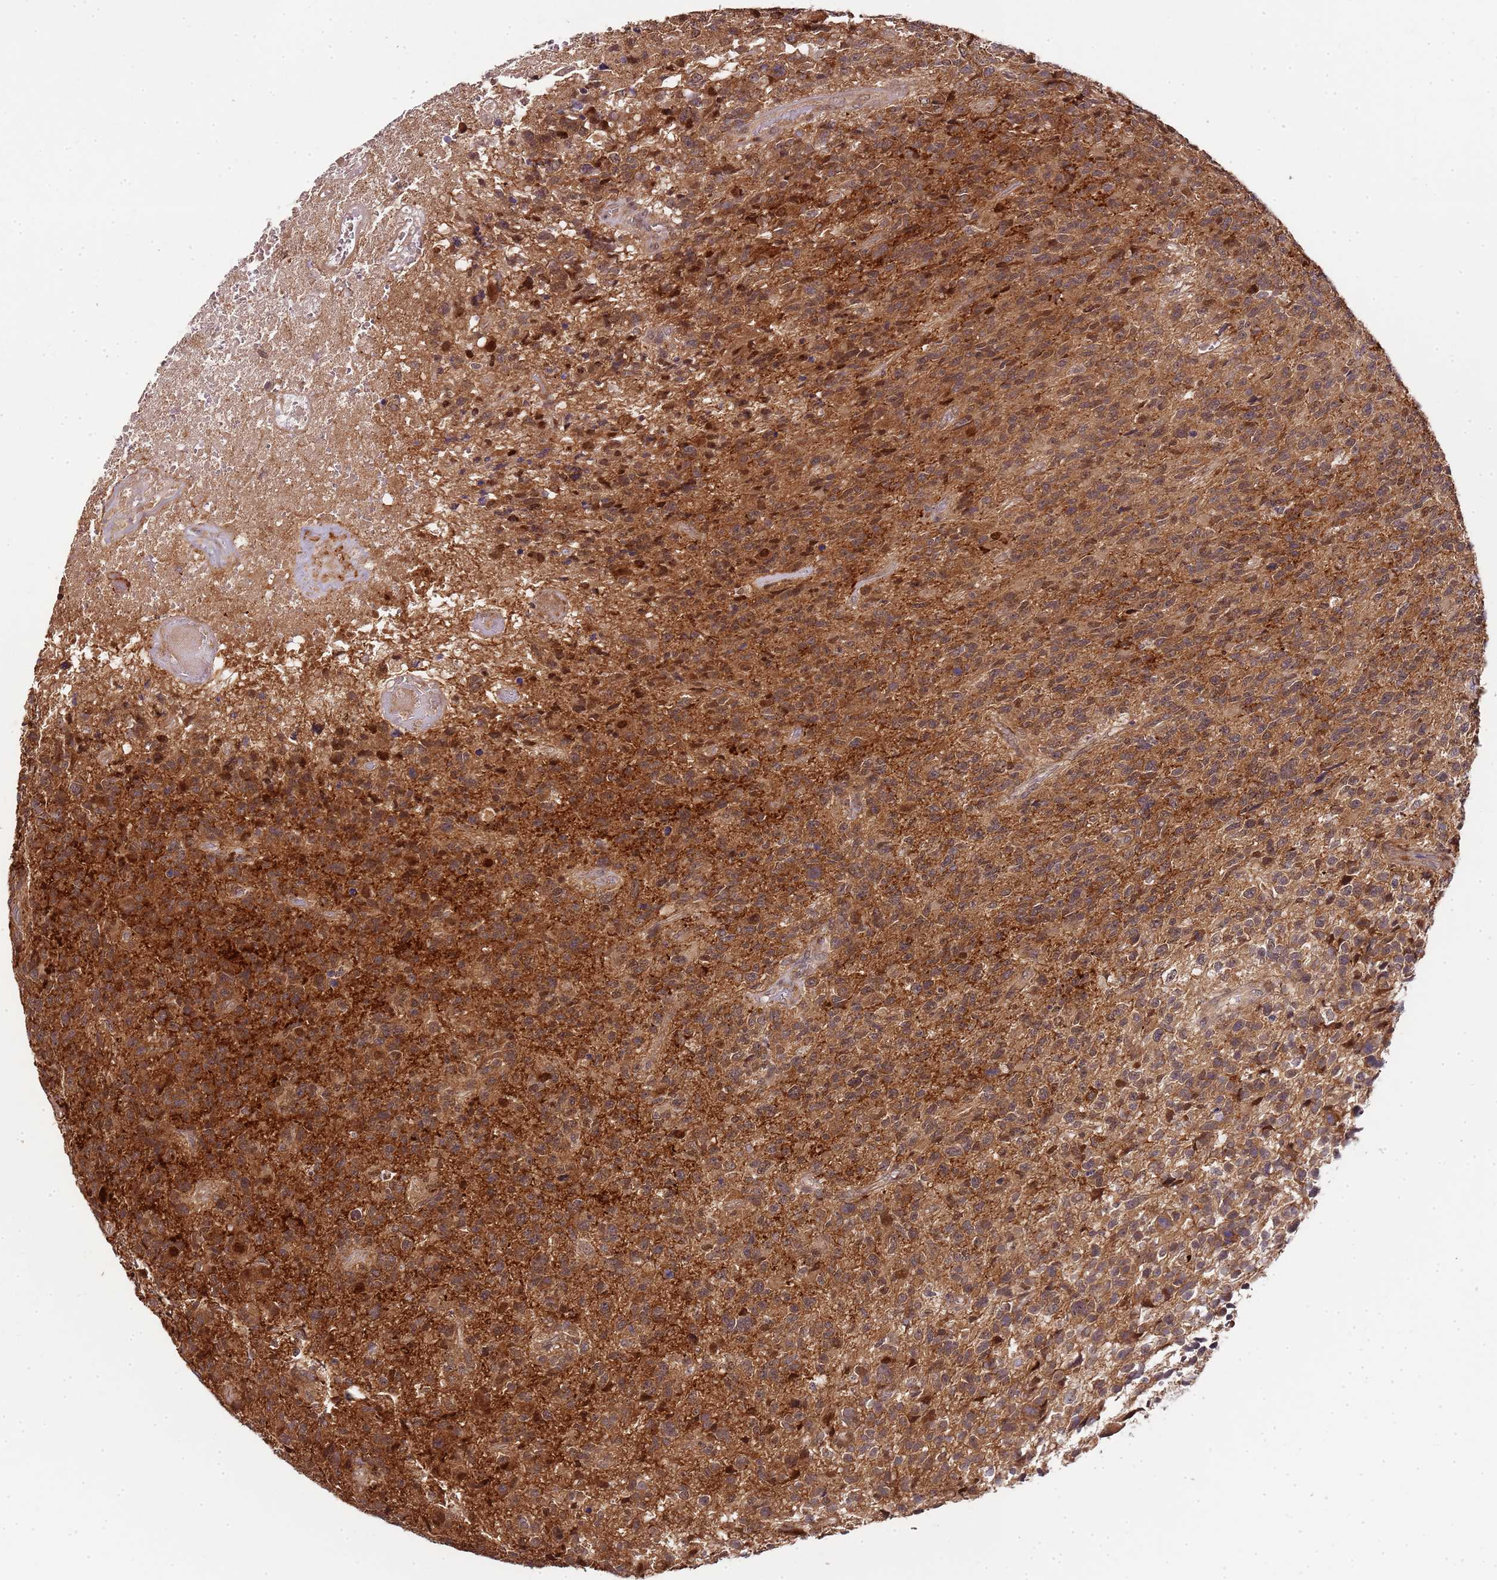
{"staining": {"intensity": "moderate", "quantity": ">75%", "location": "cytoplasmic/membranous,nuclear"}, "tissue": "glioma", "cell_type": "Tumor cells", "image_type": "cancer", "snomed": [{"axis": "morphology", "description": "Glioma, malignant, High grade"}, {"axis": "topography", "description": "Brain"}], "caption": "Malignant glioma (high-grade) stained for a protein reveals moderate cytoplasmic/membranous and nuclear positivity in tumor cells.", "gene": "EDC3", "patient": {"sex": "male", "age": 76}}